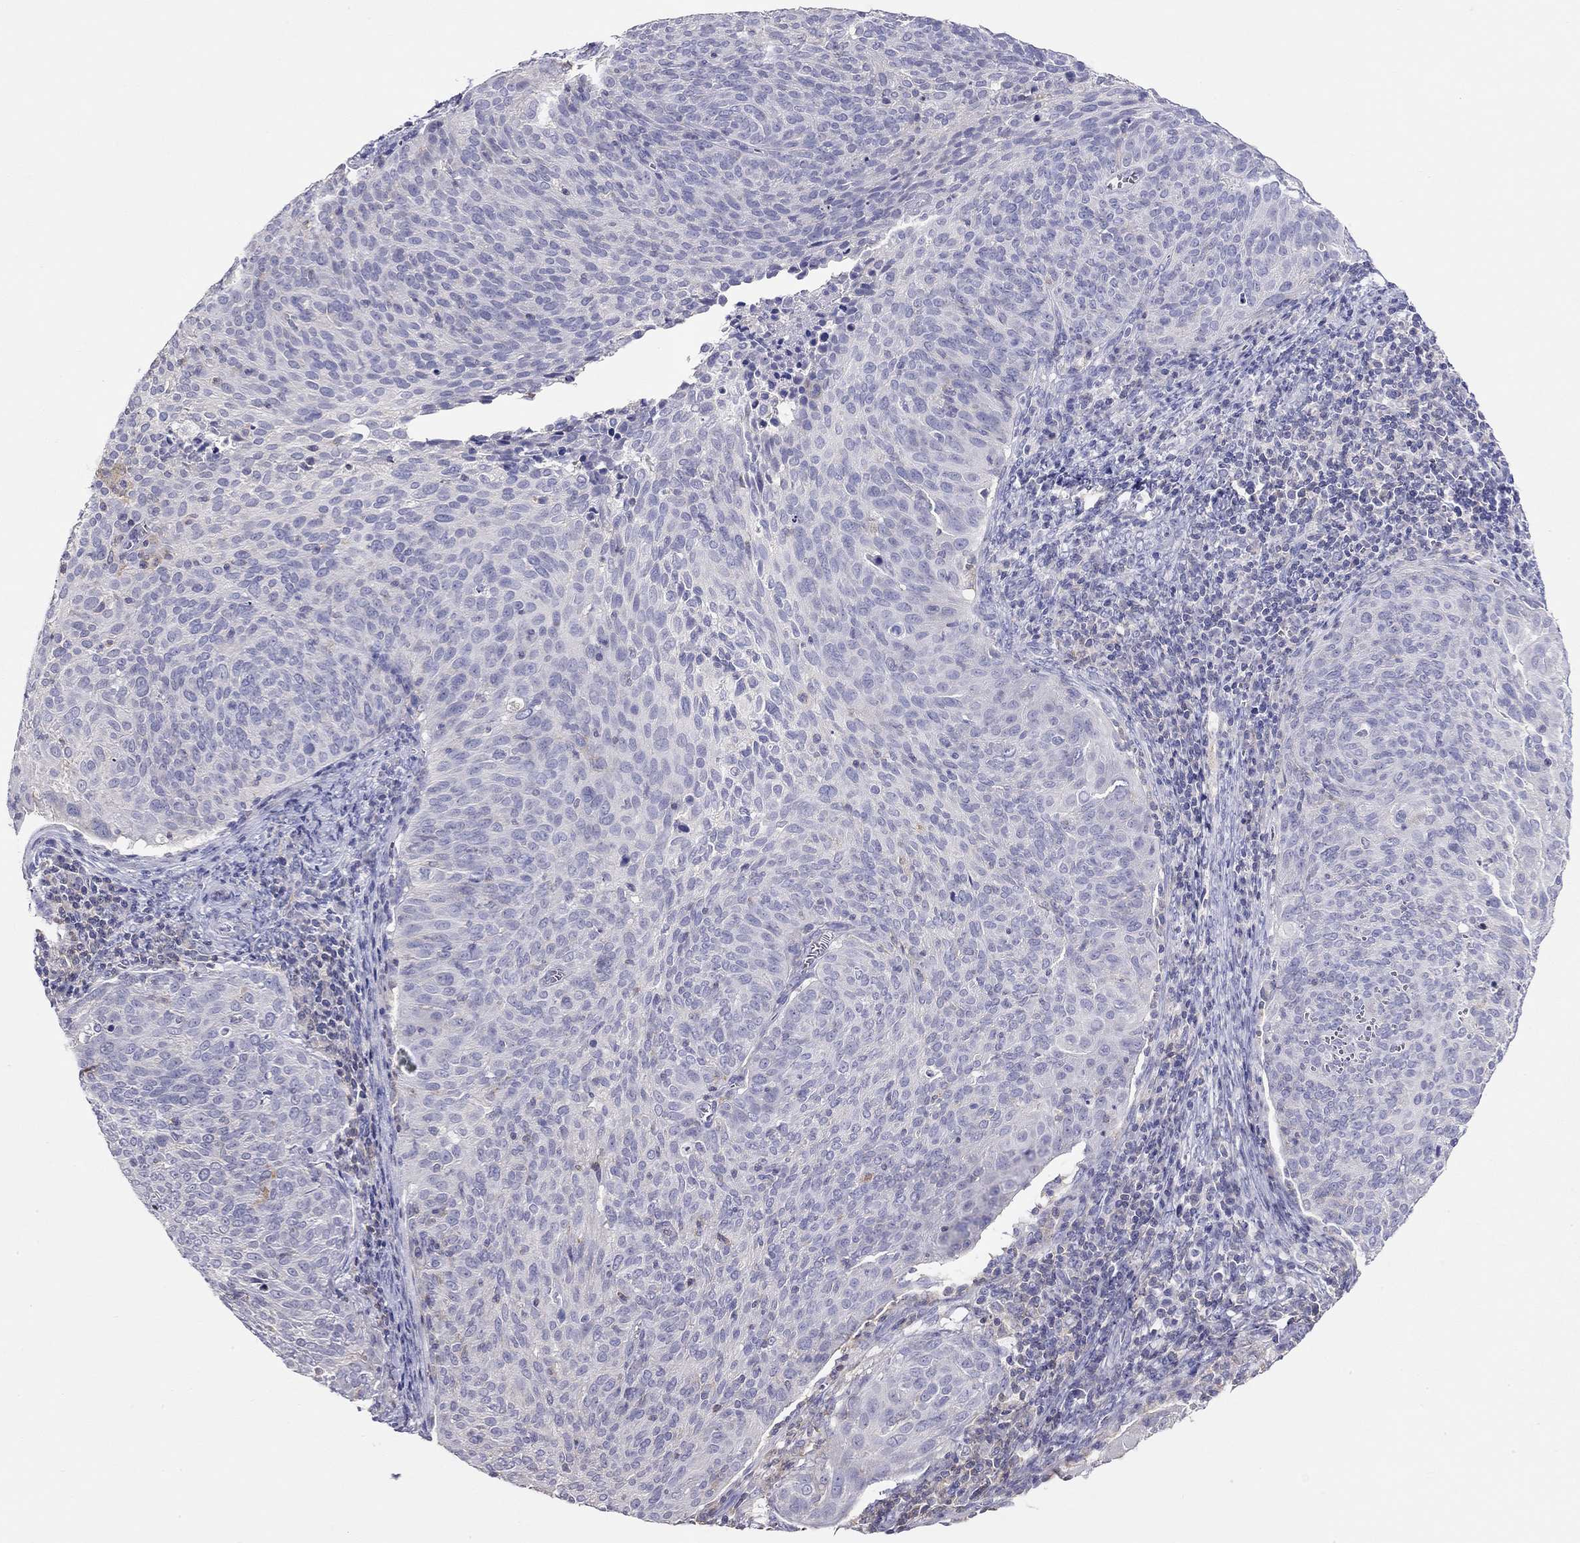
{"staining": {"intensity": "negative", "quantity": "none", "location": "none"}, "tissue": "cervical cancer", "cell_type": "Tumor cells", "image_type": "cancer", "snomed": [{"axis": "morphology", "description": "Squamous cell carcinoma, NOS"}, {"axis": "topography", "description": "Cervix"}], "caption": "There is no significant expression in tumor cells of cervical cancer (squamous cell carcinoma).", "gene": "CITED1", "patient": {"sex": "female", "age": 39}}